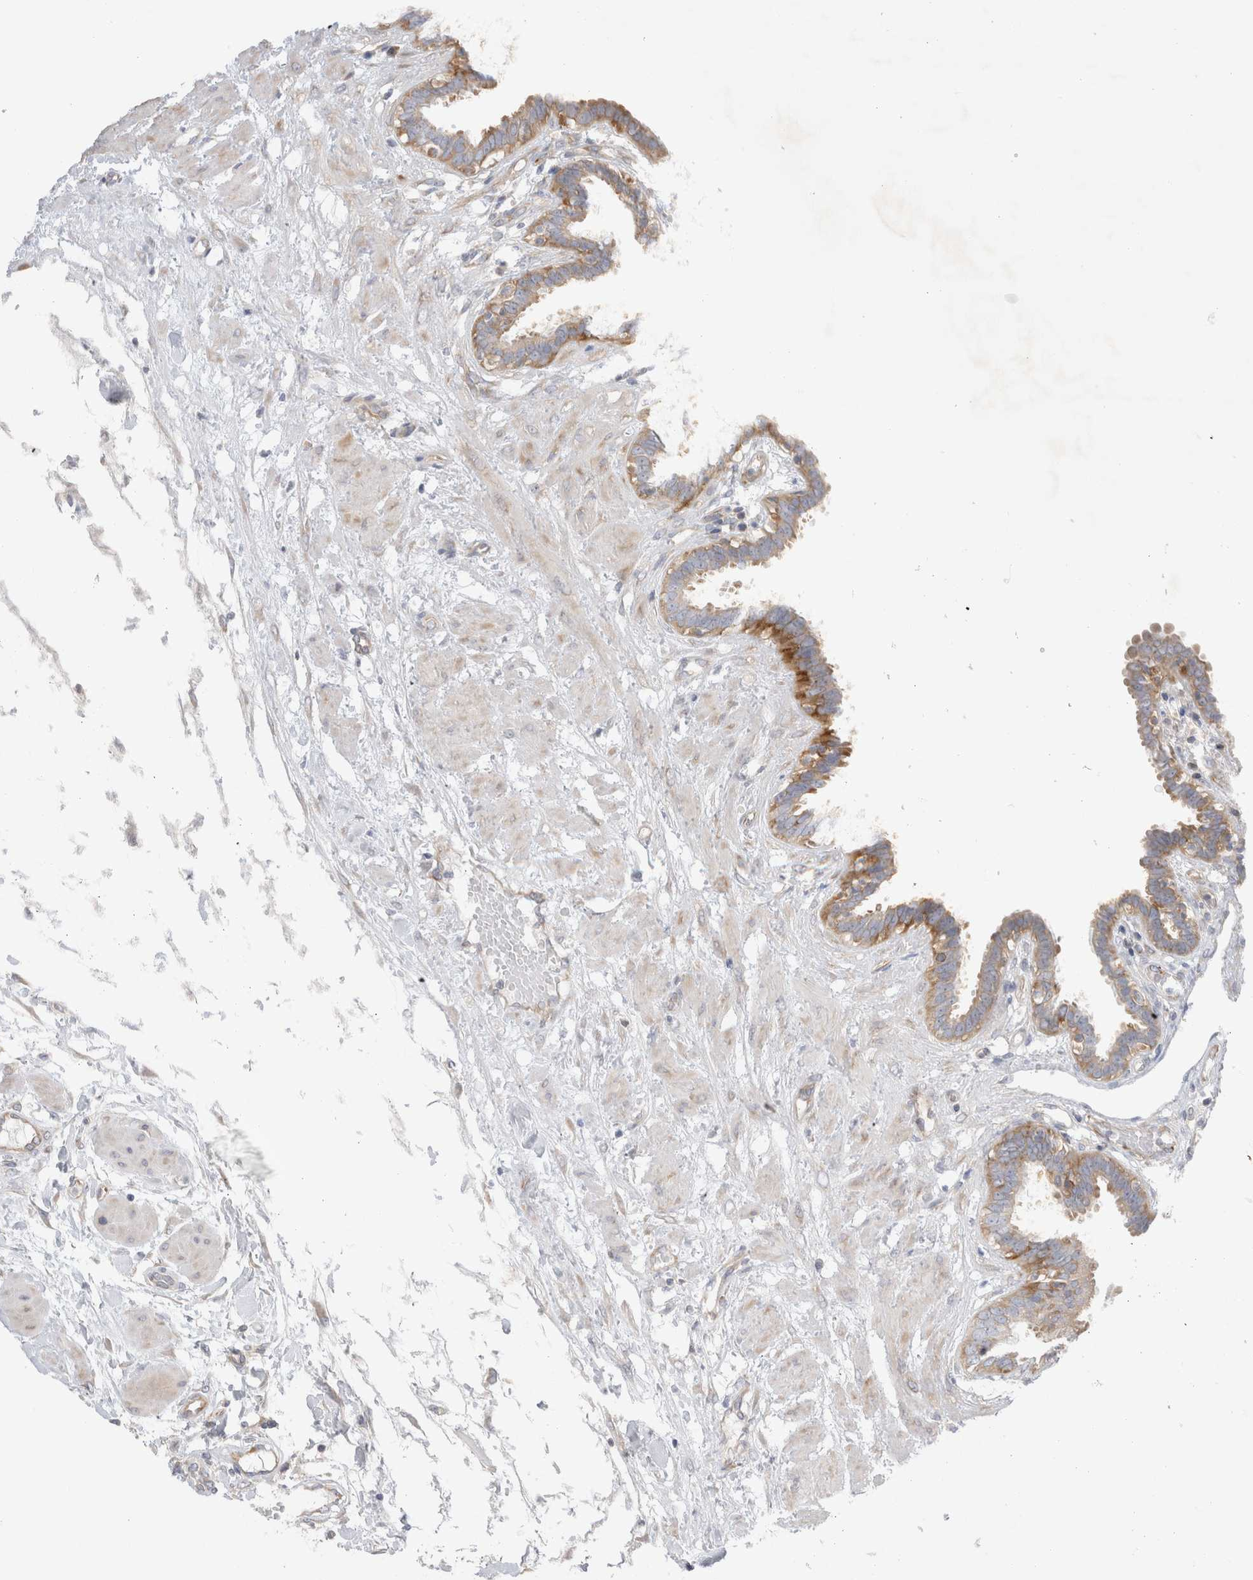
{"staining": {"intensity": "moderate", "quantity": ">75%", "location": "cytoplasmic/membranous"}, "tissue": "fallopian tube", "cell_type": "Glandular cells", "image_type": "normal", "snomed": [{"axis": "morphology", "description": "Normal tissue, NOS"}, {"axis": "topography", "description": "Fallopian tube"}, {"axis": "topography", "description": "Placenta"}], "caption": "Immunohistochemistry (IHC) of unremarkable fallopian tube reveals medium levels of moderate cytoplasmic/membranous positivity in approximately >75% of glandular cells.", "gene": "ZNF23", "patient": {"sex": "female", "age": 32}}